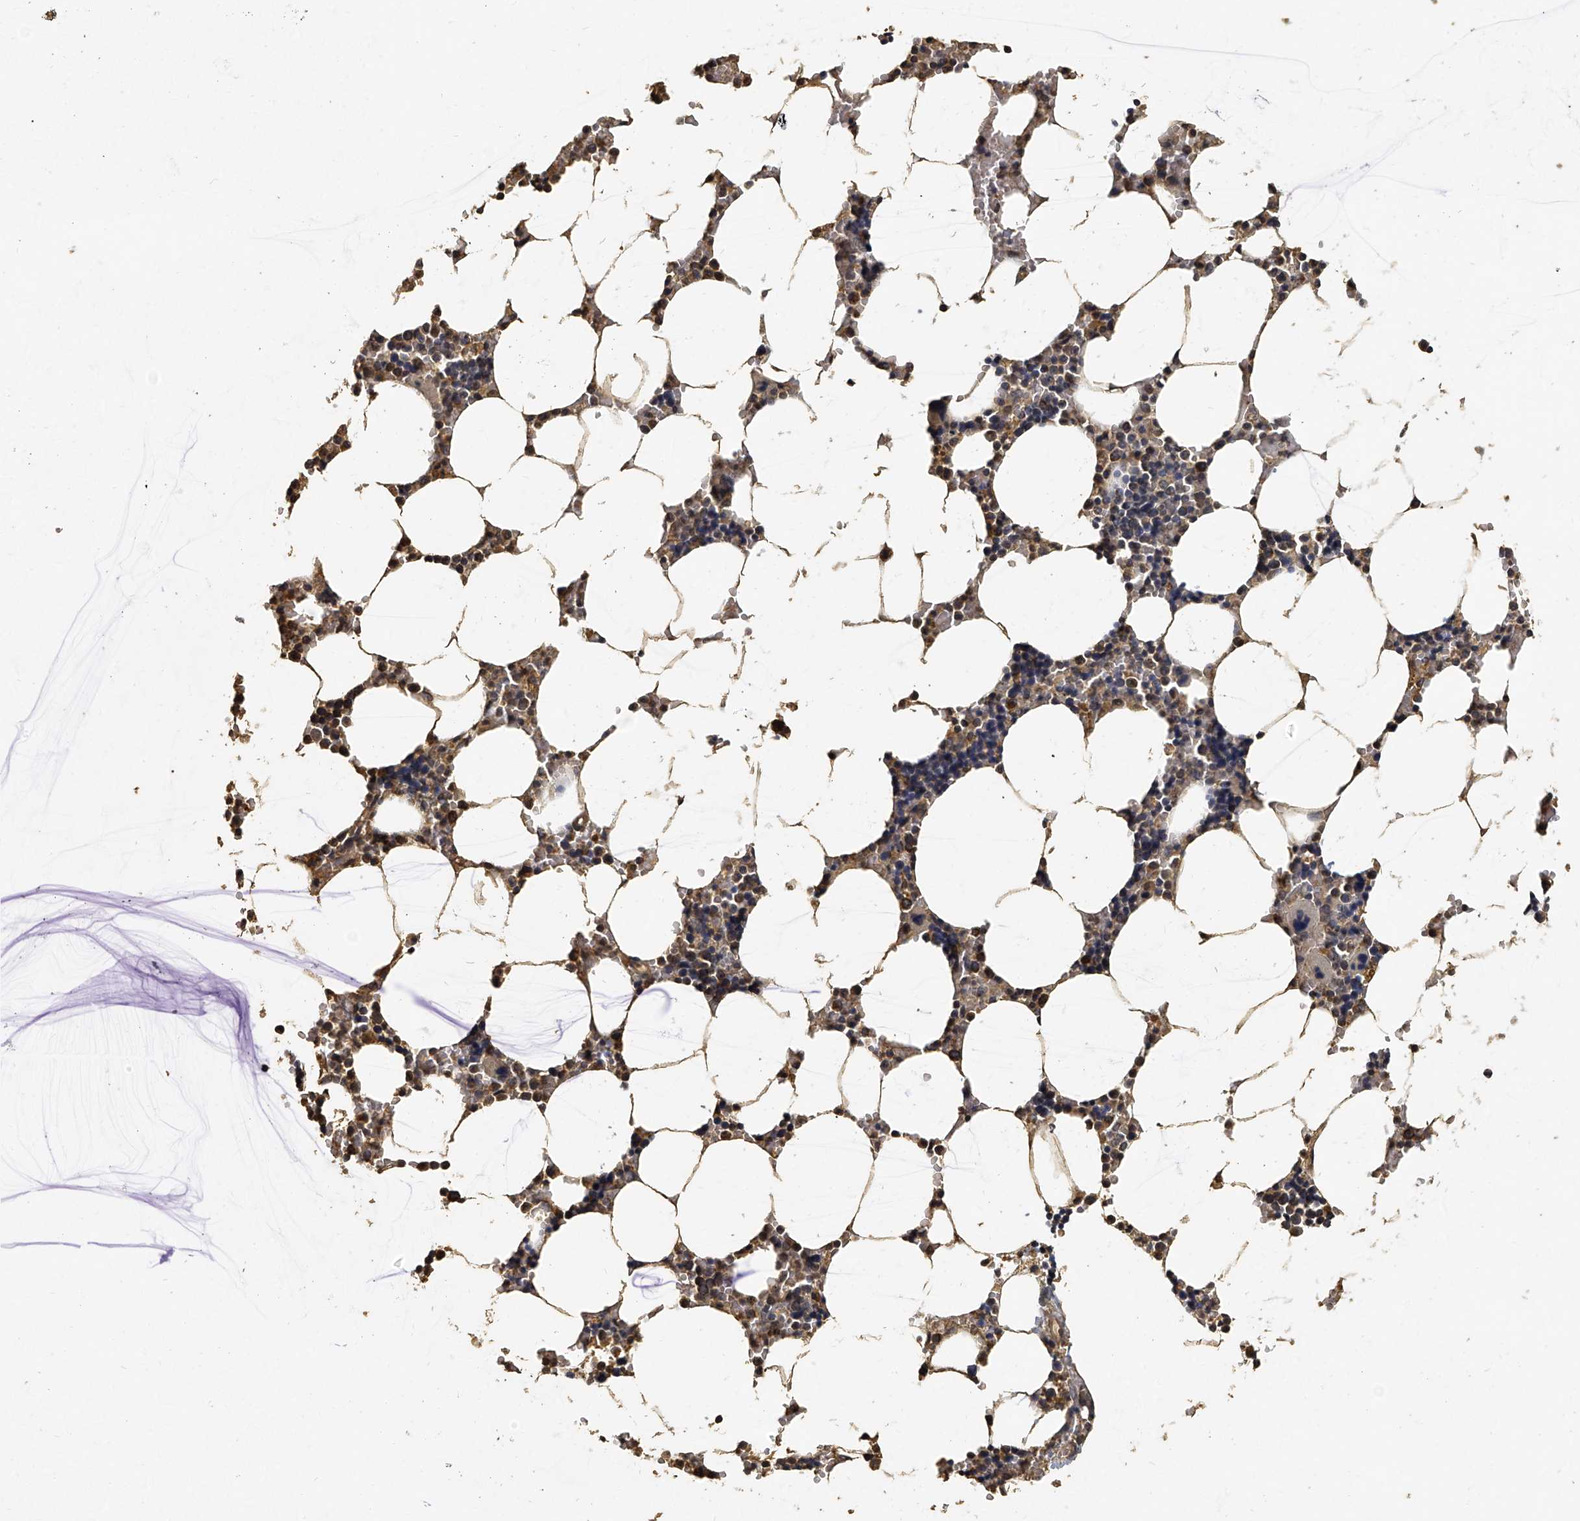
{"staining": {"intensity": "moderate", "quantity": "25%-75%", "location": "cytoplasmic/membranous"}, "tissue": "bone marrow", "cell_type": "Hematopoietic cells", "image_type": "normal", "snomed": [{"axis": "morphology", "description": "Normal tissue, NOS"}, {"axis": "topography", "description": "Bone marrow"}], "caption": "A micrograph of bone marrow stained for a protein displays moderate cytoplasmic/membranous brown staining in hematopoietic cells. Nuclei are stained in blue.", "gene": "MRPL28", "patient": {"sex": "male", "age": 70}}